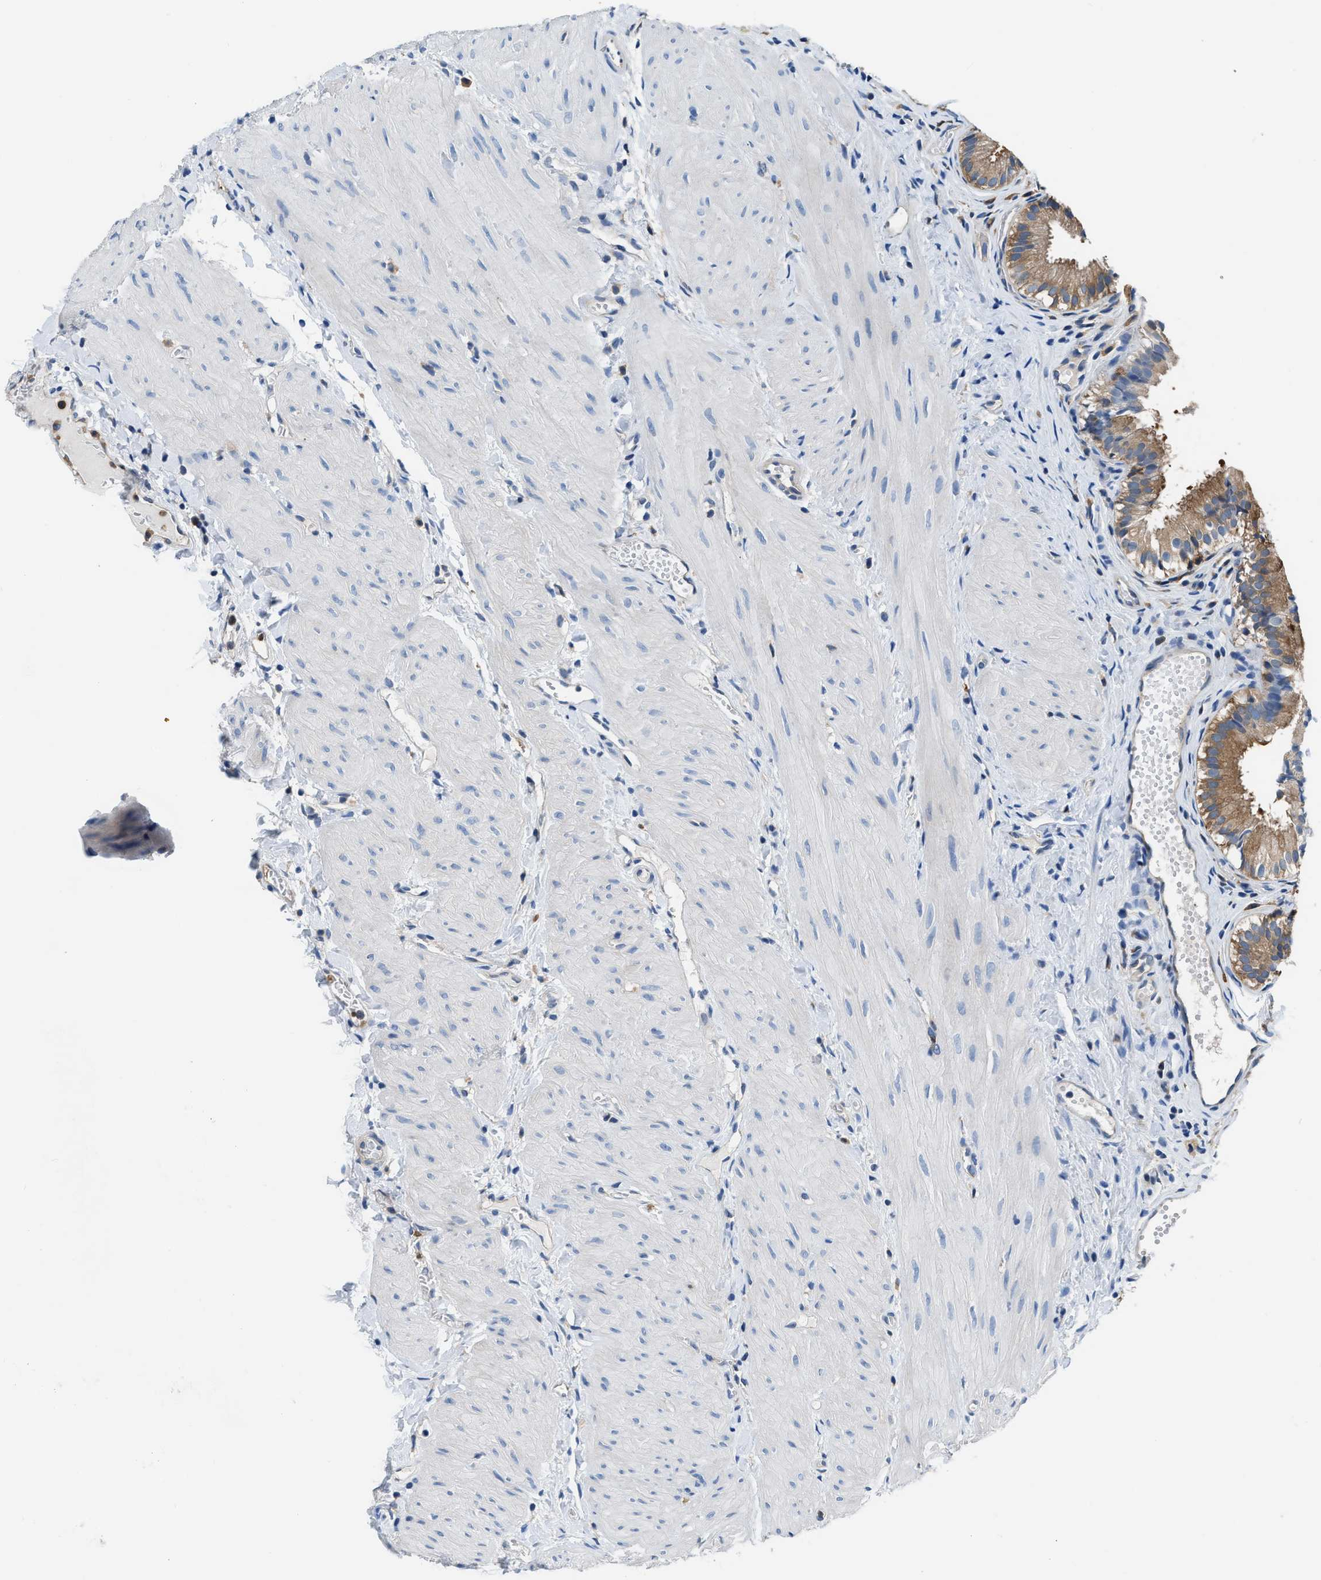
{"staining": {"intensity": "strong", "quantity": ">75%", "location": "cytoplasmic/membranous"}, "tissue": "gallbladder", "cell_type": "Glandular cells", "image_type": "normal", "snomed": [{"axis": "morphology", "description": "Normal tissue, NOS"}, {"axis": "topography", "description": "Gallbladder"}], "caption": "Immunohistochemistry (IHC) histopathology image of benign gallbladder: gallbladder stained using IHC displays high levels of strong protein expression localized specifically in the cytoplasmic/membranous of glandular cells, appearing as a cytoplasmic/membranous brown color.", "gene": "PKM", "patient": {"sex": "female", "age": 26}}